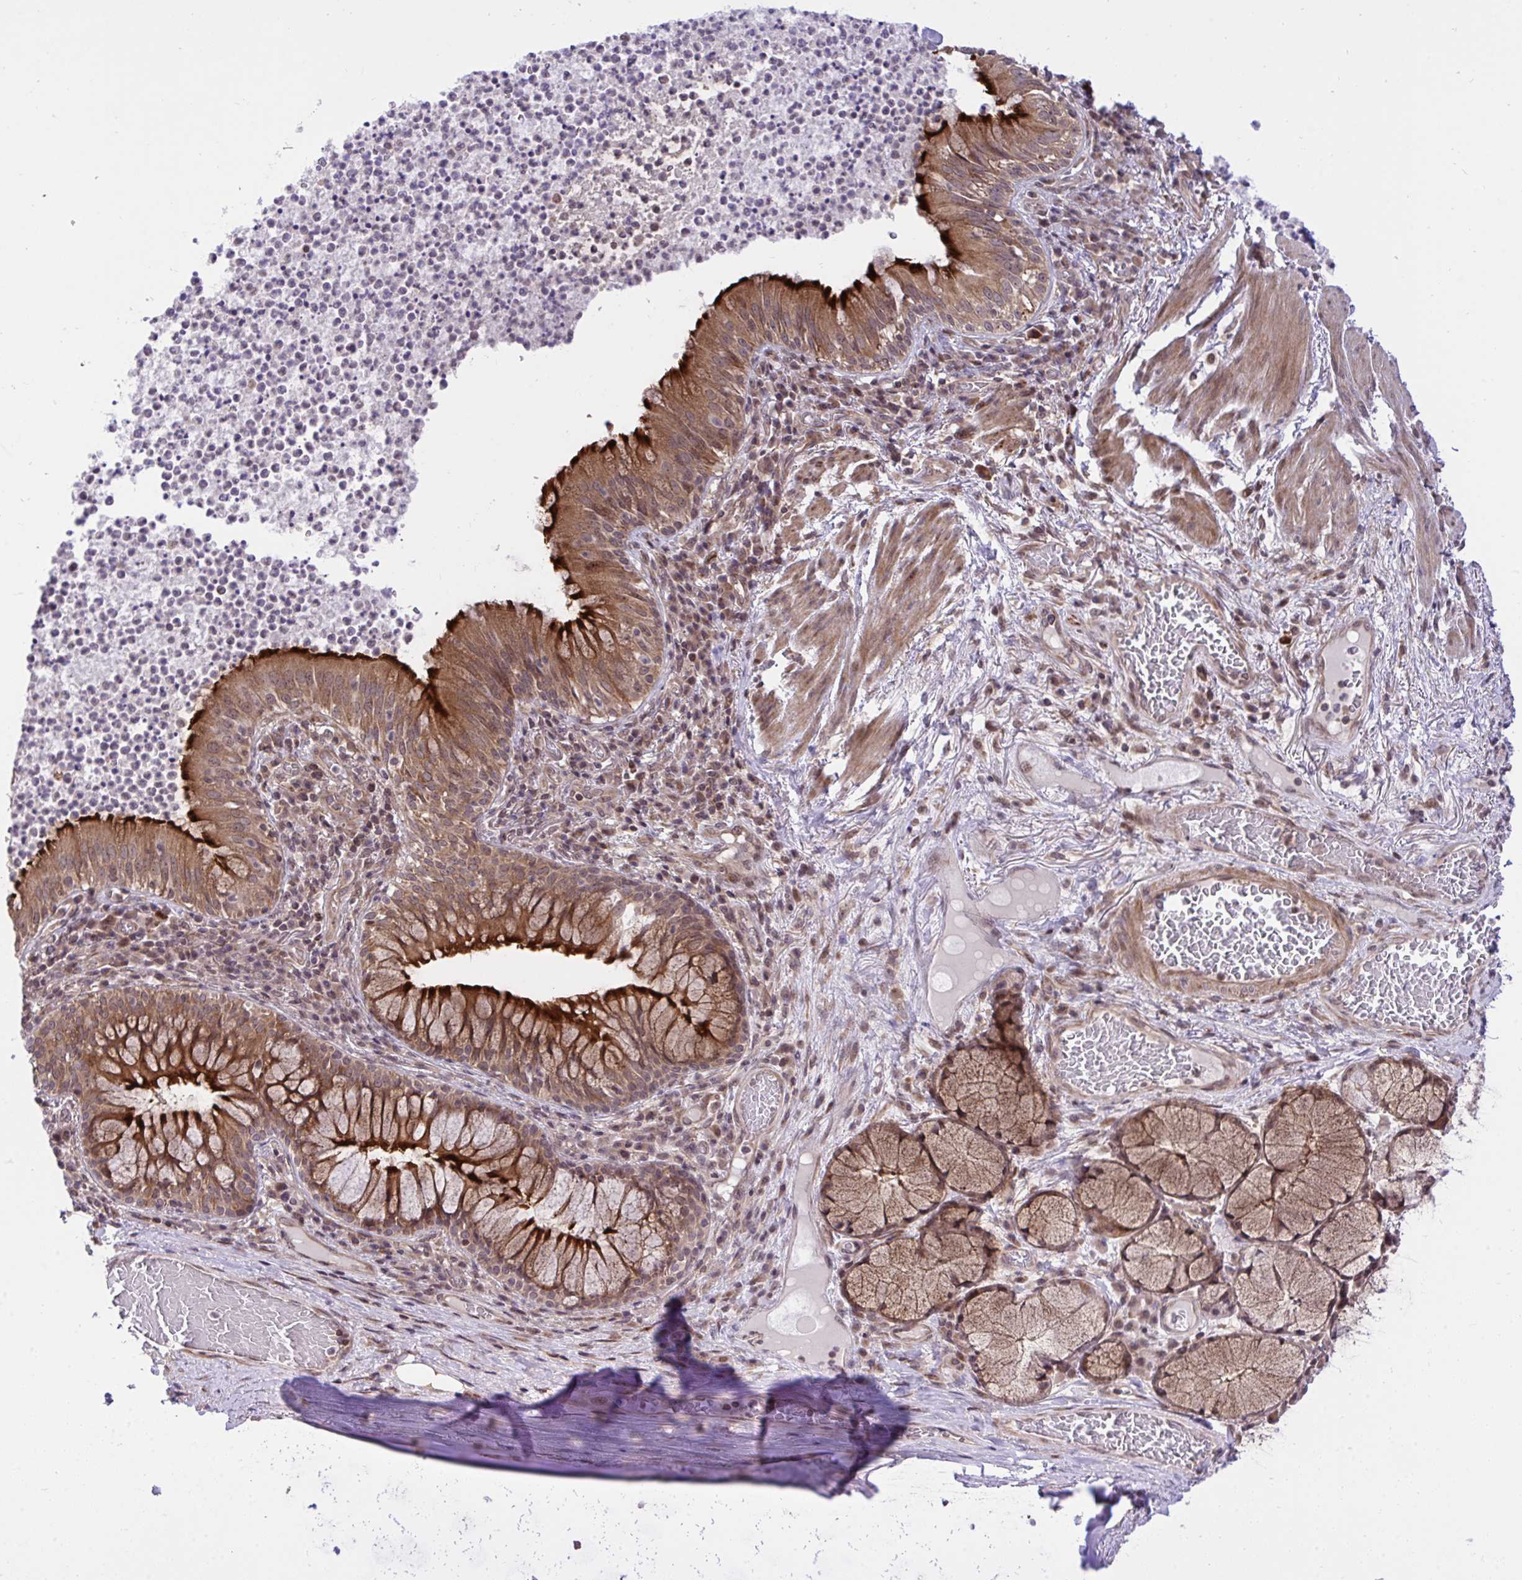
{"staining": {"intensity": "strong", "quantity": ">75%", "location": "cytoplasmic/membranous"}, "tissue": "bronchus", "cell_type": "Respiratory epithelial cells", "image_type": "normal", "snomed": [{"axis": "morphology", "description": "Normal tissue, NOS"}, {"axis": "topography", "description": "Lymph node"}, {"axis": "topography", "description": "Bronchus"}], "caption": "Protein positivity by IHC reveals strong cytoplasmic/membranous positivity in about >75% of respiratory epithelial cells in unremarkable bronchus. Immunohistochemistry stains the protein in brown and the nuclei are stained blue.", "gene": "ERI1", "patient": {"sex": "male", "age": 56}}